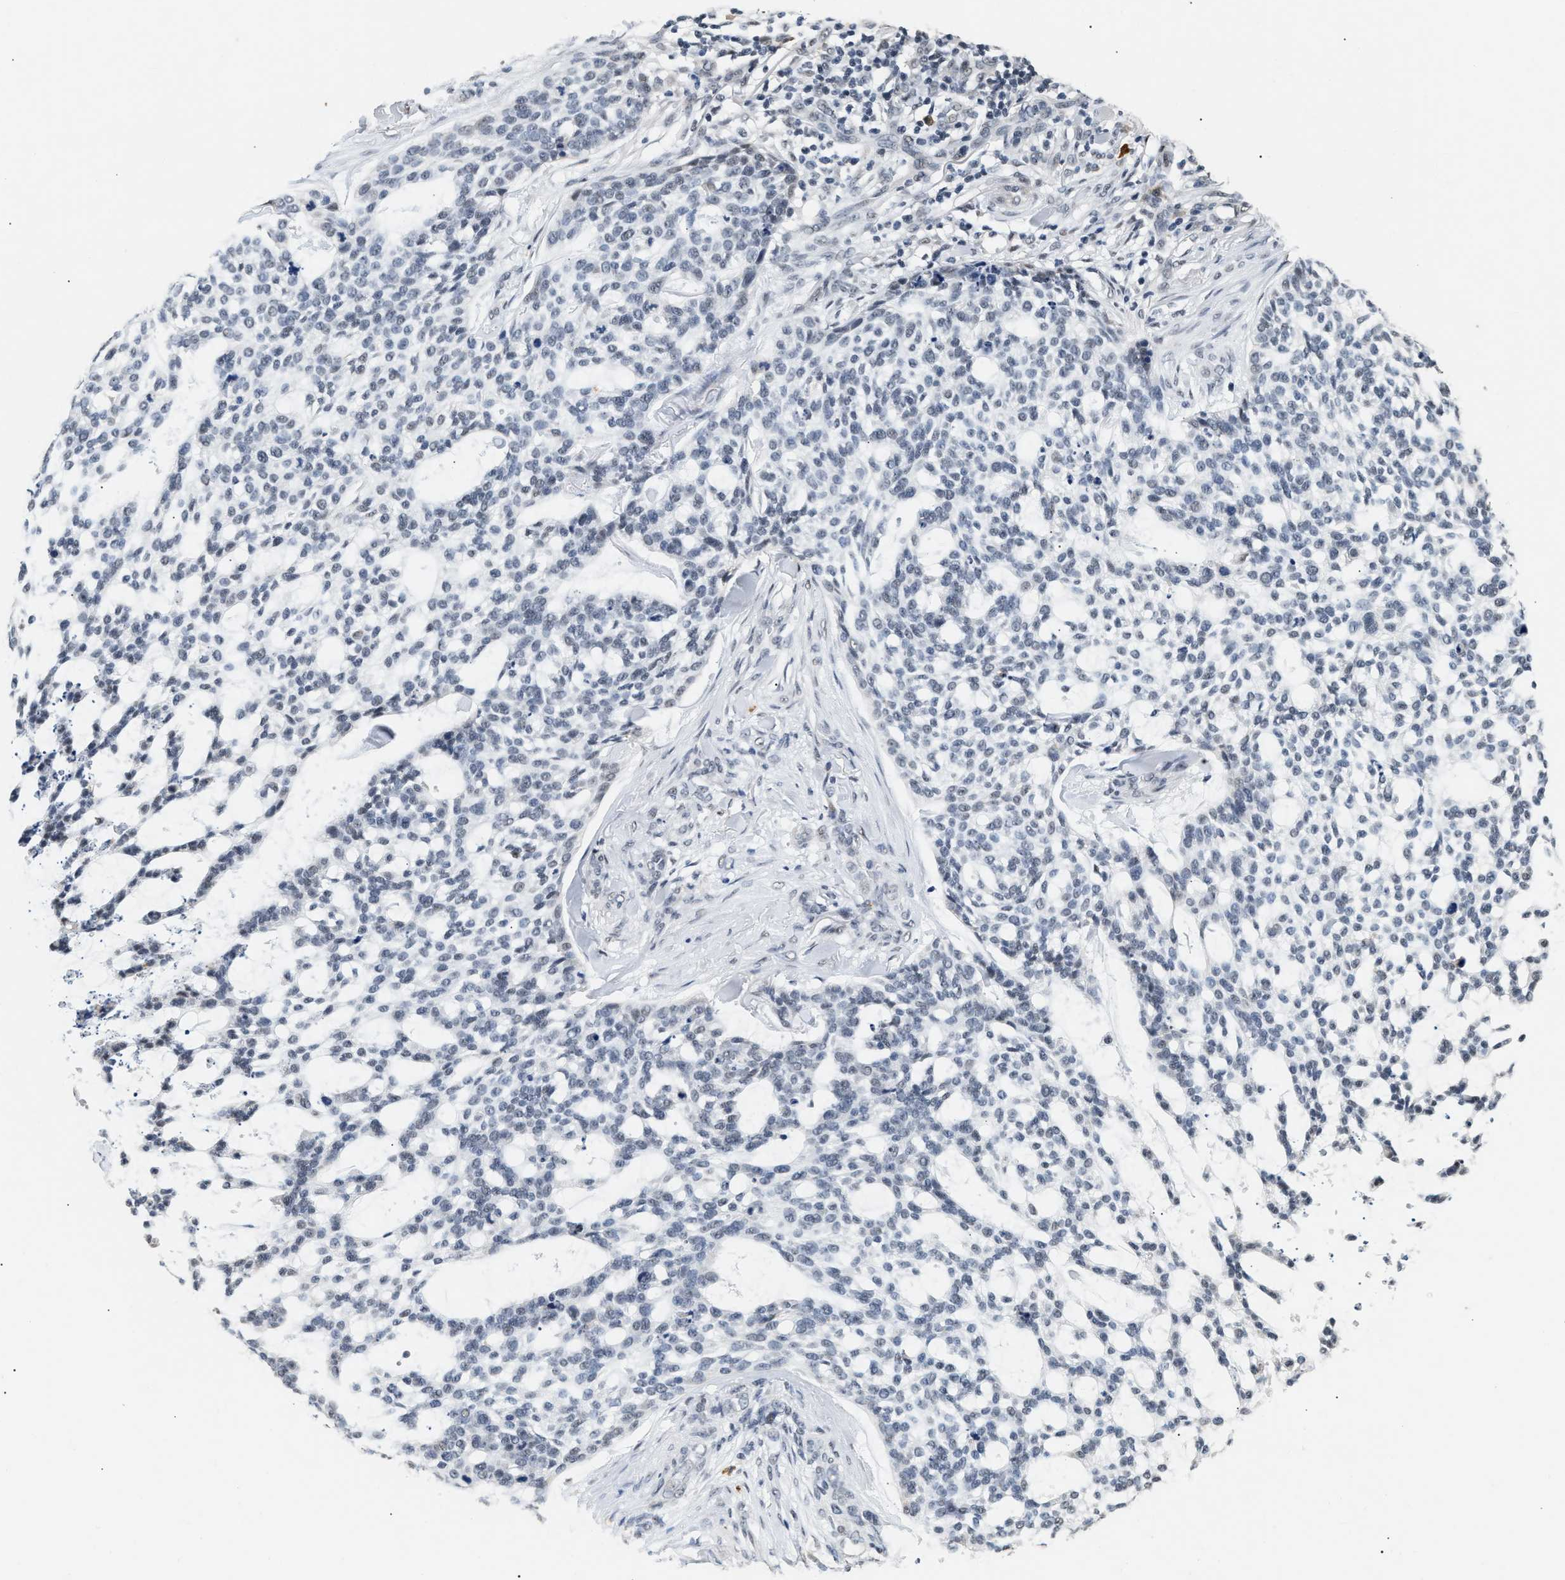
{"staining": {"intensity": "negative", "quantity": "none", "location": "none"}, "tissue": "skin cancer", "cell_type": "Tumor cells", "image_type": "cancer", "snomed": [{"axis": "morphology", "description": "Basal cell carcinoma"}, {"axis": "topography", "description": "Skin"}], "caption": "Immunohistochemistry histopathology image of skin basal cell carcinoma stained for a protein (brown), which reveals no staining in tumor cells. (Brightfield microscopy of DAB immunohistochemistry at high magnification).", "gene": "THOC1", "patient": {"sex": "female", "age": 64}}